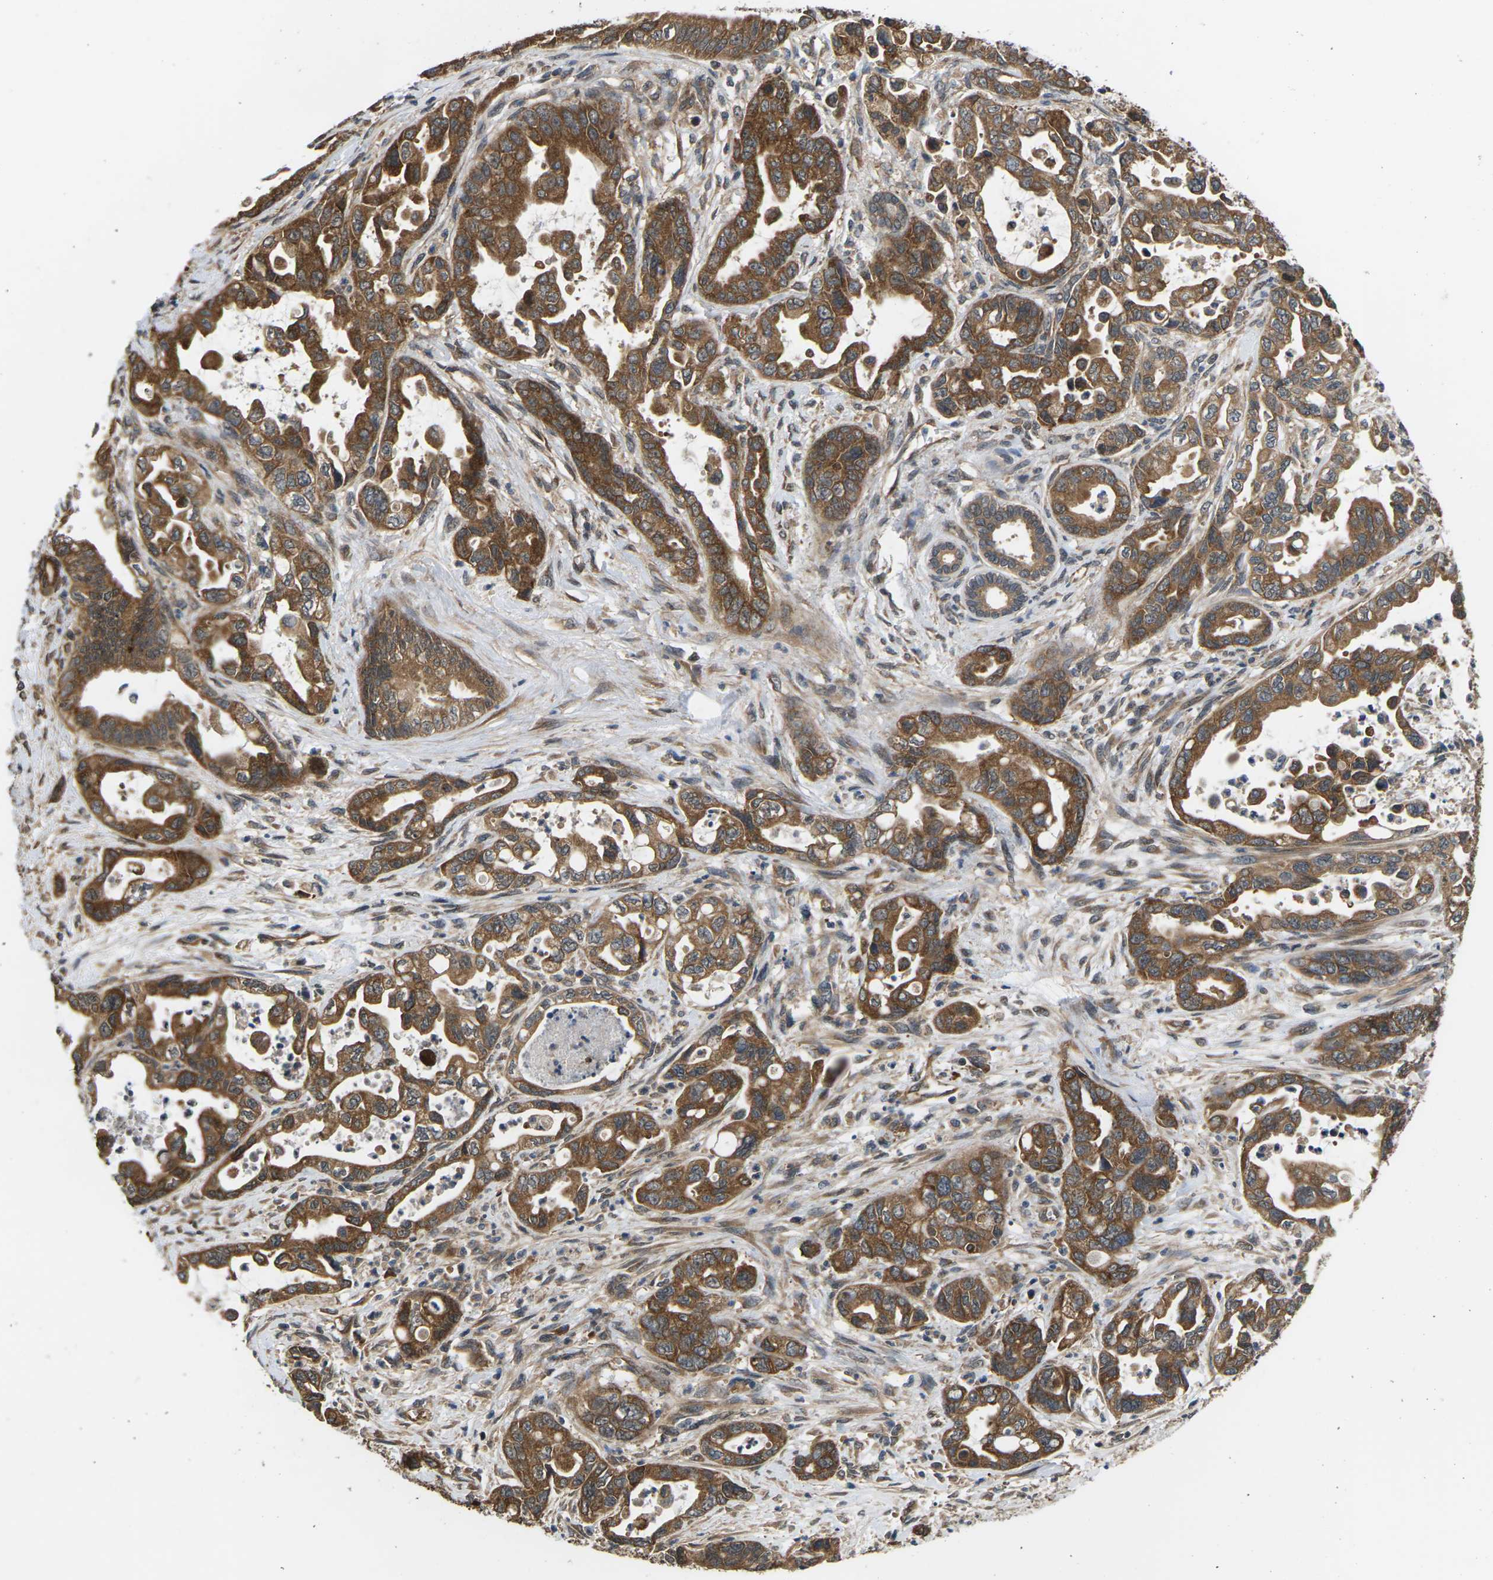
{"staining": {"intensity": "strong", "quantity": ">75%", "location": "cytoplasmic/membranous"}, "tissue": "pancreatic cancer", "cell_type": "Tumor cells", "image_type": "cancer", "snomed": [{"axis": "morphology", "description": "Adenocarcinoma, NOS"}, {"axis": "topography", "description": "Pancreas"}], "caption": "Protein expression by immunohistochemistry reveals strong cytoplasmic/membranous staining in about >75% of tumor cells in pancreatic adenocarcinoma.", "gene": "NRAS", "patient": {"sex": "male", "age": 70}}